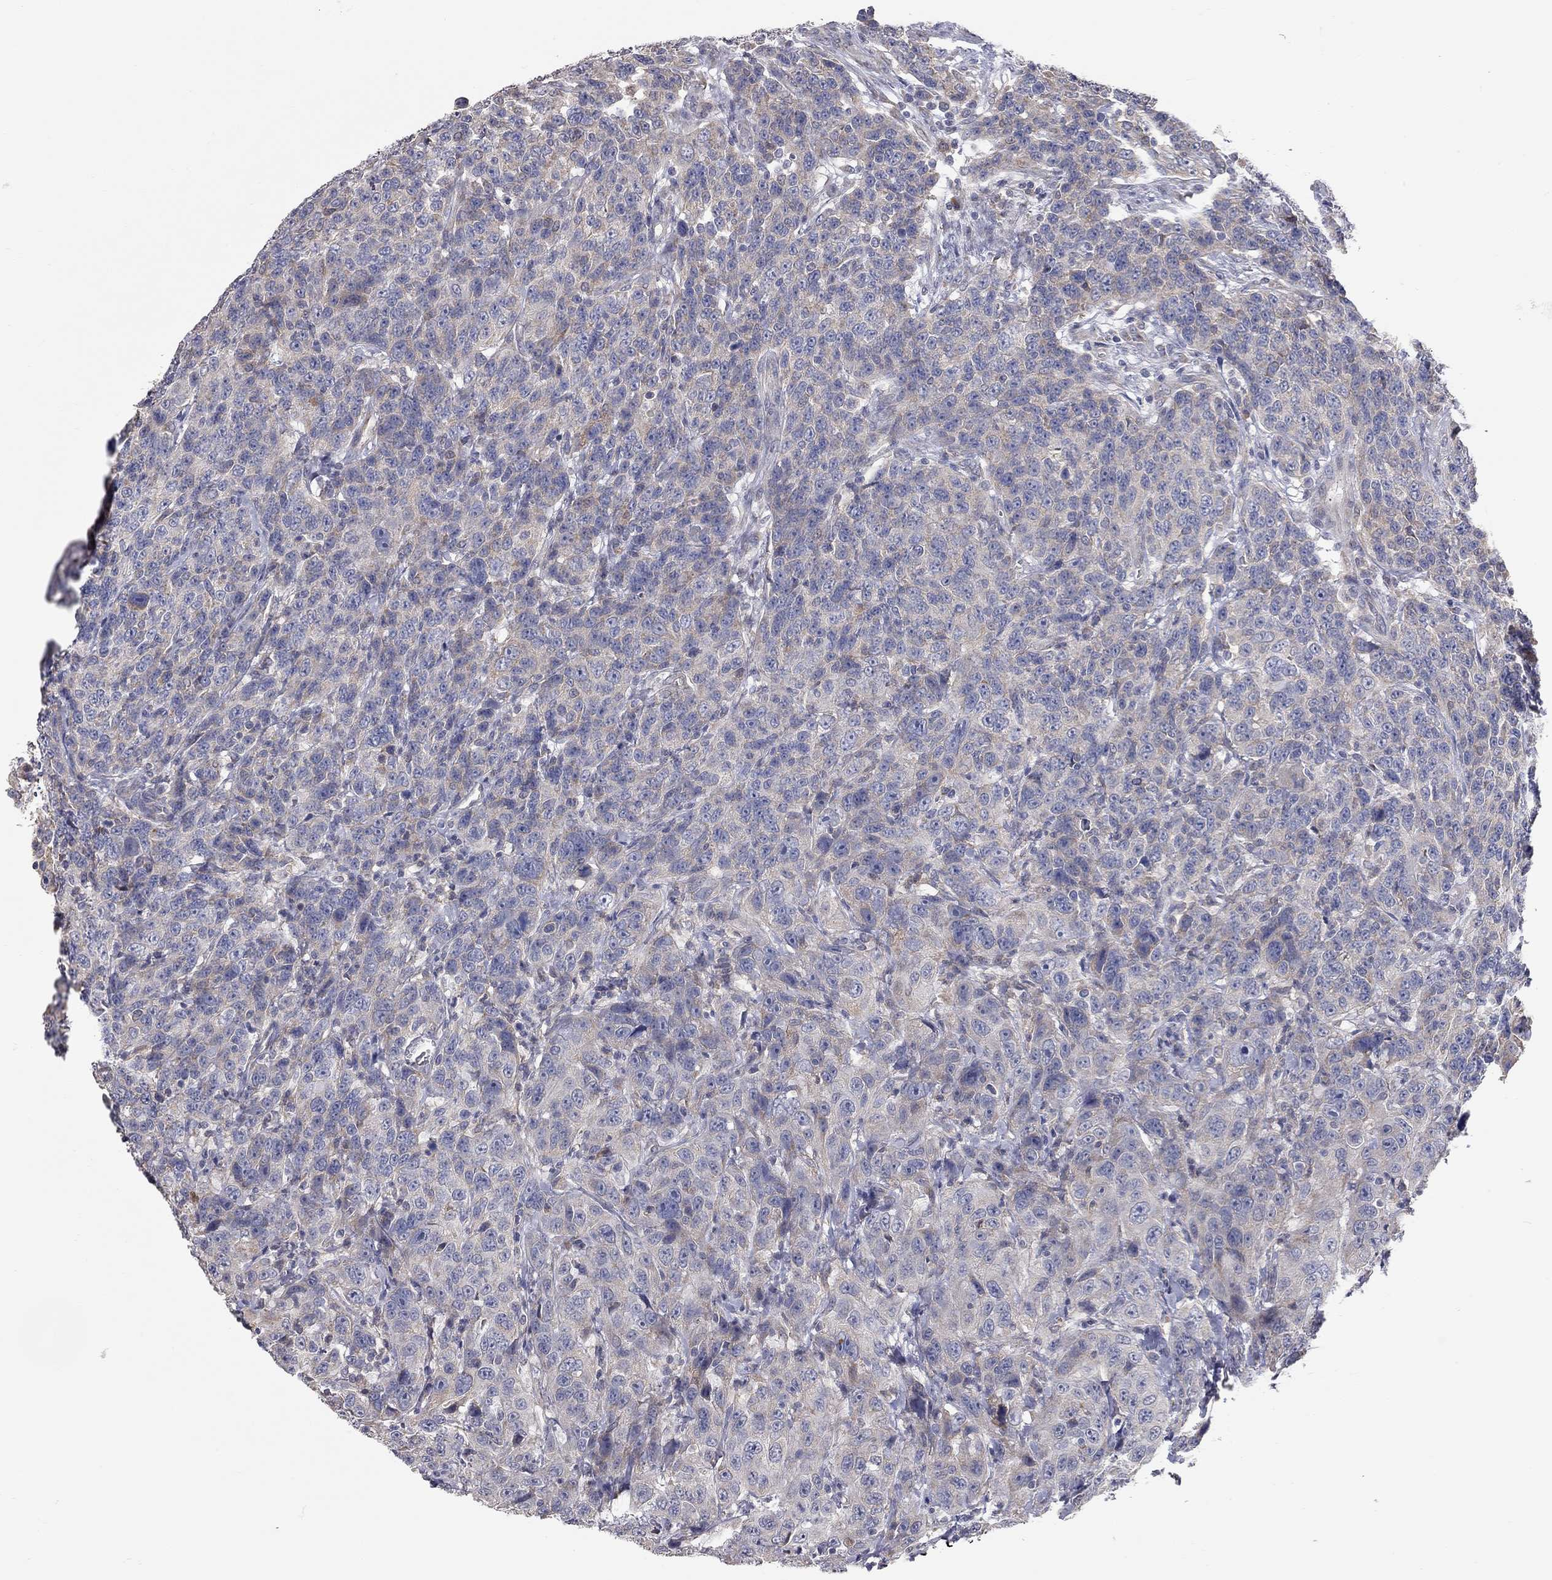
{"staining": {"intensity": "moderate", "quantity": "<25%", "location": "cytoplasmic/membranous"}, "tissue": "urothelial cancer", "cell_type": "Tumor cells", "image_type": "cancer", "snomed": [{"axis": "morphology", "description": "Urothelial carcinoma, NOS"}, {"axis": "morphology", "description": "Urothelial carcinoma, High grade"}, {"axis": "topography", "description": "Urinary bladder"}], "caption": "Tumor cells exhibit moderate cytoplasmic/membranous expression in approximately <25% of cells in transitional cell carcinoma.", "gene": "XAGE2", "patient": {"sex": "female", "age": 73}}